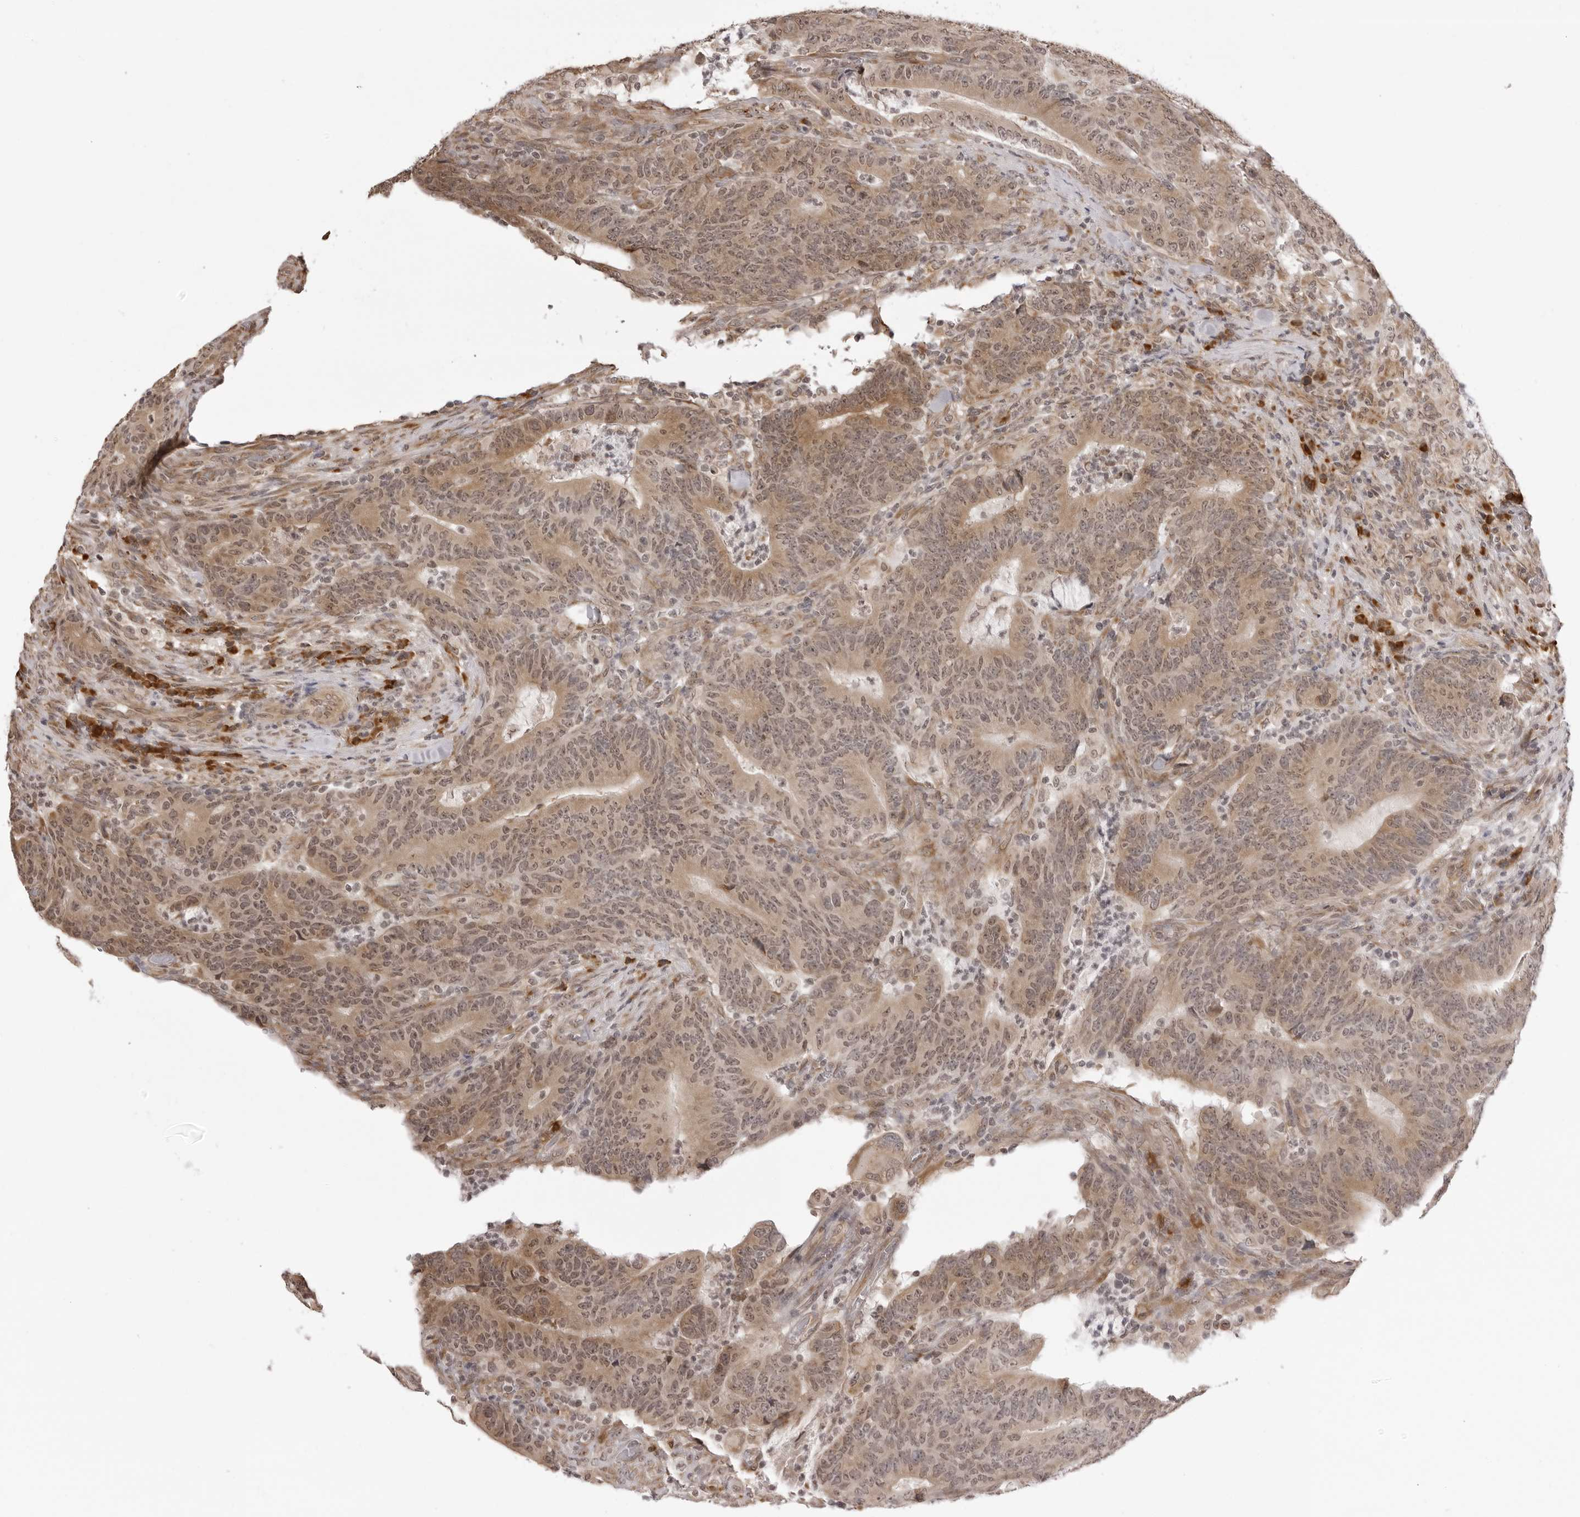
{"staining": {"intensity": "moderate", "quantity": ">75%", "location": "cytoplasmic/membranous,nuclear"}, "tissue": "colorectal cancer", "cell_type": "Tumor cells", "image_type": "cancer", "snomed": [{"axis": "morphology", "description": "Normal tissue, NOS"}, {"axis": "morphology", "description": "Adenocarcinoma, NOS"}, {"axis": "topography", "description": "Colon"}], "caption": "This image exhibits immunohistochemistry (IHC) staining of human adenocarcinoma (colorectal), with medium moderate cytoplasmic/membranous and nuclear staining in approximately >75% of tumor cells.", "gene": "ZC3H11A", "patient": {"sex": "female", "age": 75}}